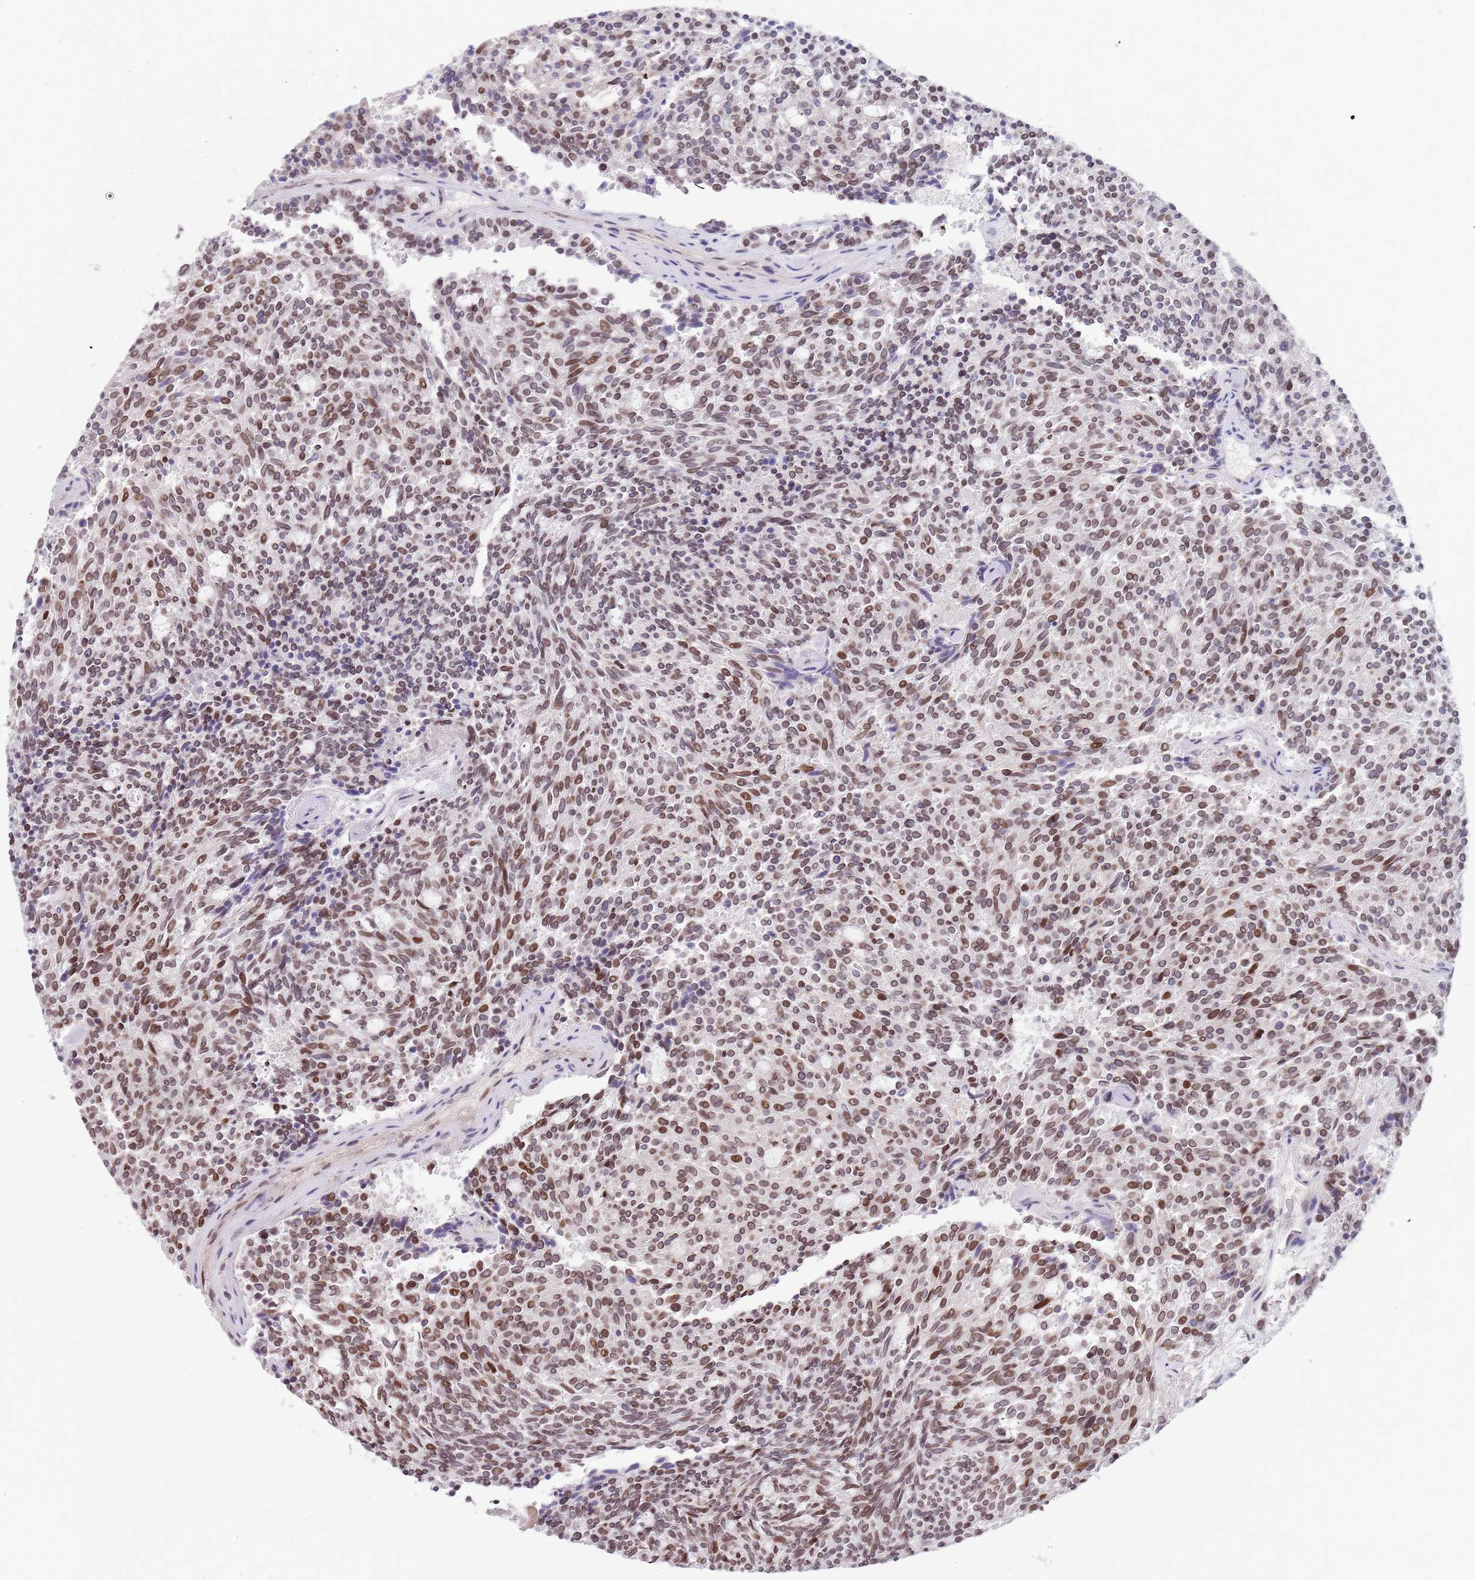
{"staining": {"intensity": "moderate", "quantity": ">75%", "location": "nuclear"}, "tissue": "carcinoid", "cell_type": "Tumor cells", "image_type": "cancer", "snomed": [{"axis": "morphology", "description": "Carcinoid, malignant, NOS"}, {"axis": "topography", "description": "Pancreas"}], "caption": "A histopathology image of carcinoid stained for a protein reveals moderate nuclear brown staining in tumor cells.", "gene": "KLHDC2", "patient": {"sex": "female", "age": 54}}